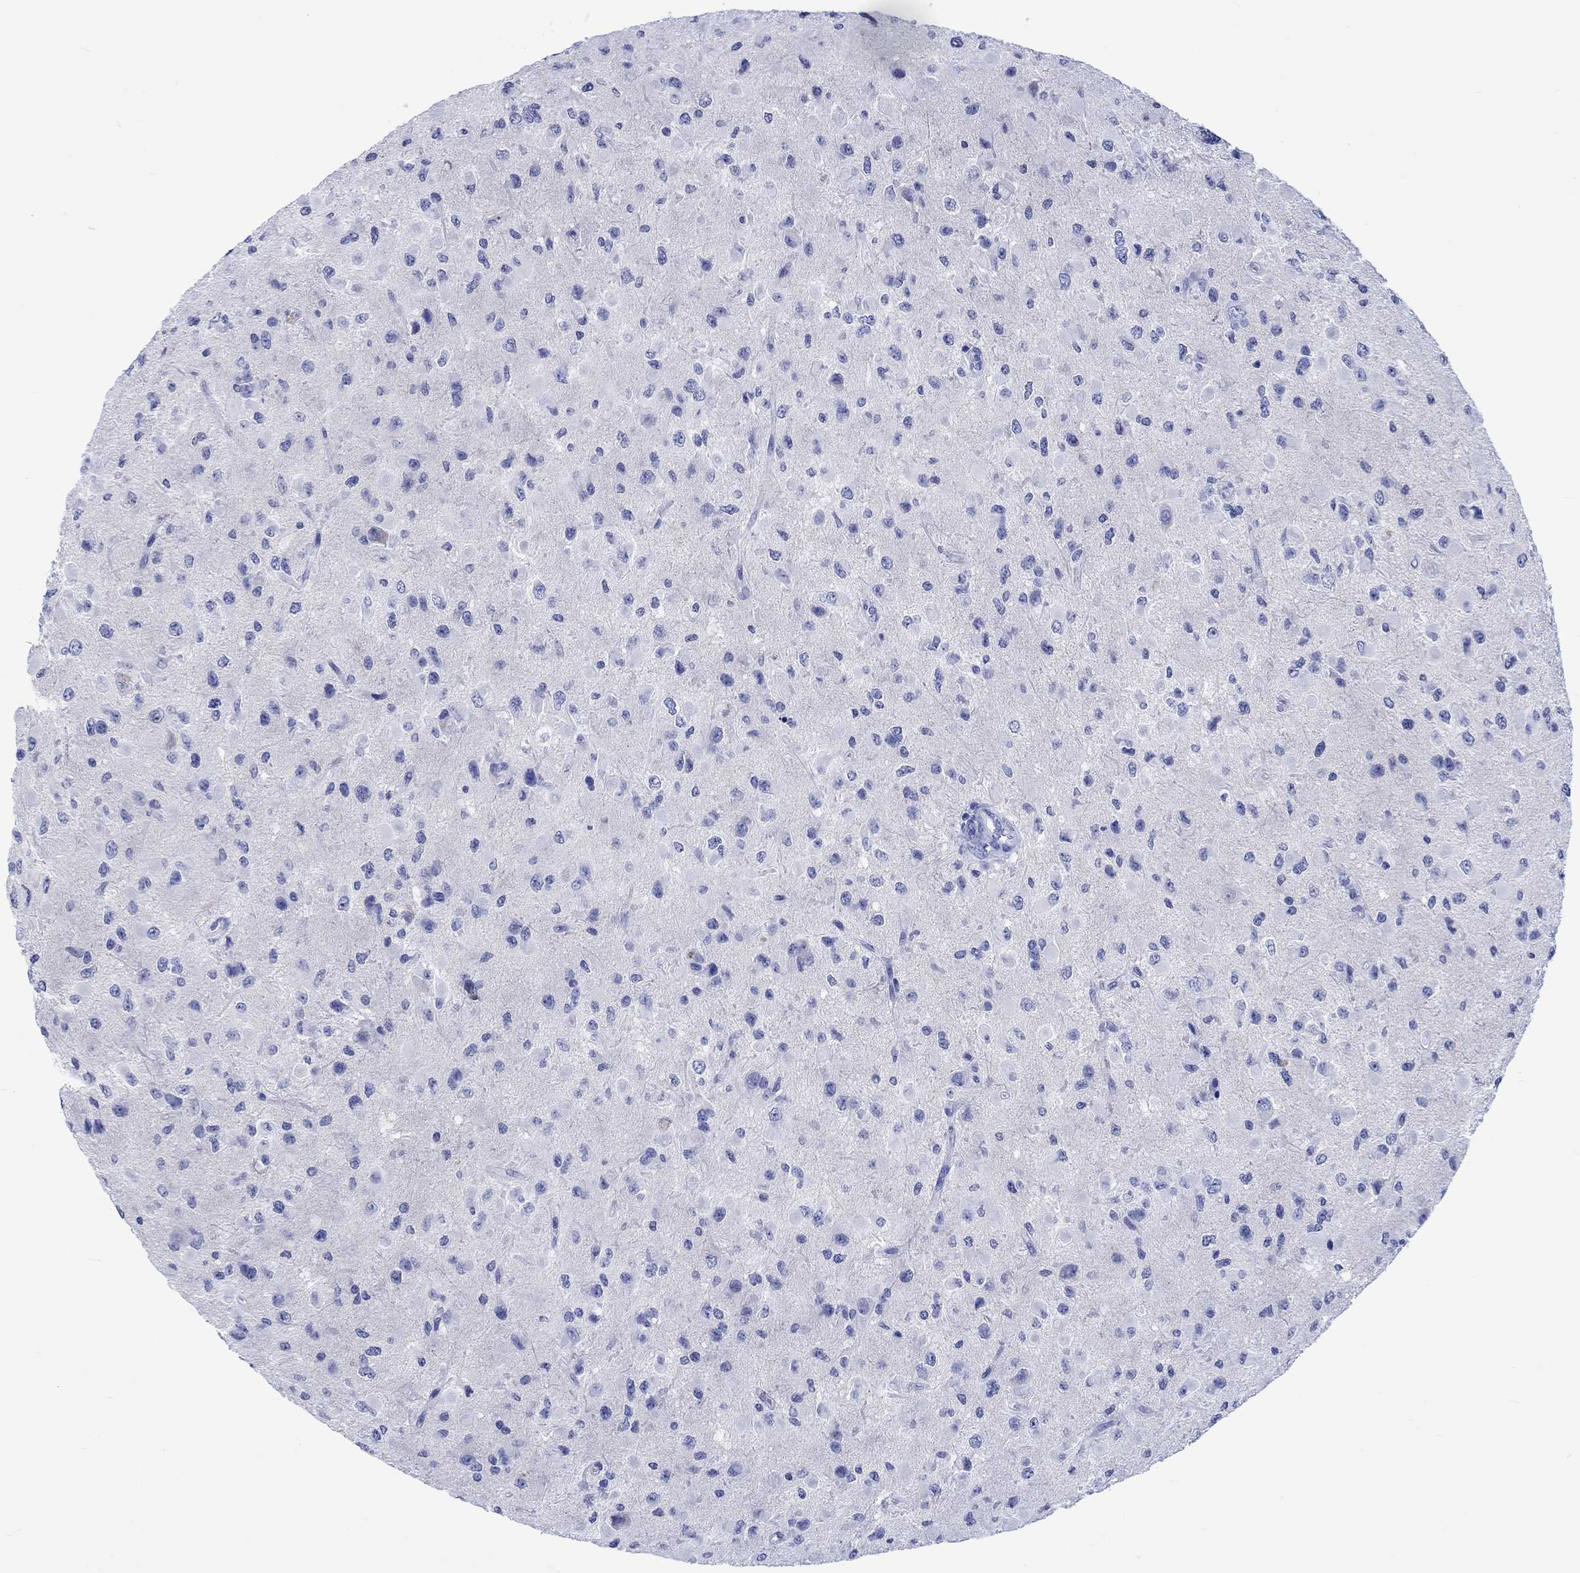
{"staining": {"intensity": "negative", "quantity": "none", "location": "none"}, "tissue": "glioma", "cell_type": "Tumor cells", "image_type": "cancer", "snomed": [{"axis": "morphology", "description": "Glioma, malignant, High grade"}, {"axis": "topography", "description": "Cerebral cortex"}], "caption": "This is an IHC histopathology image of human glioma. There is no positivity in tumor cells.", "gene": "CACNG3", "patient": {"sex": "male", "age": 35}}